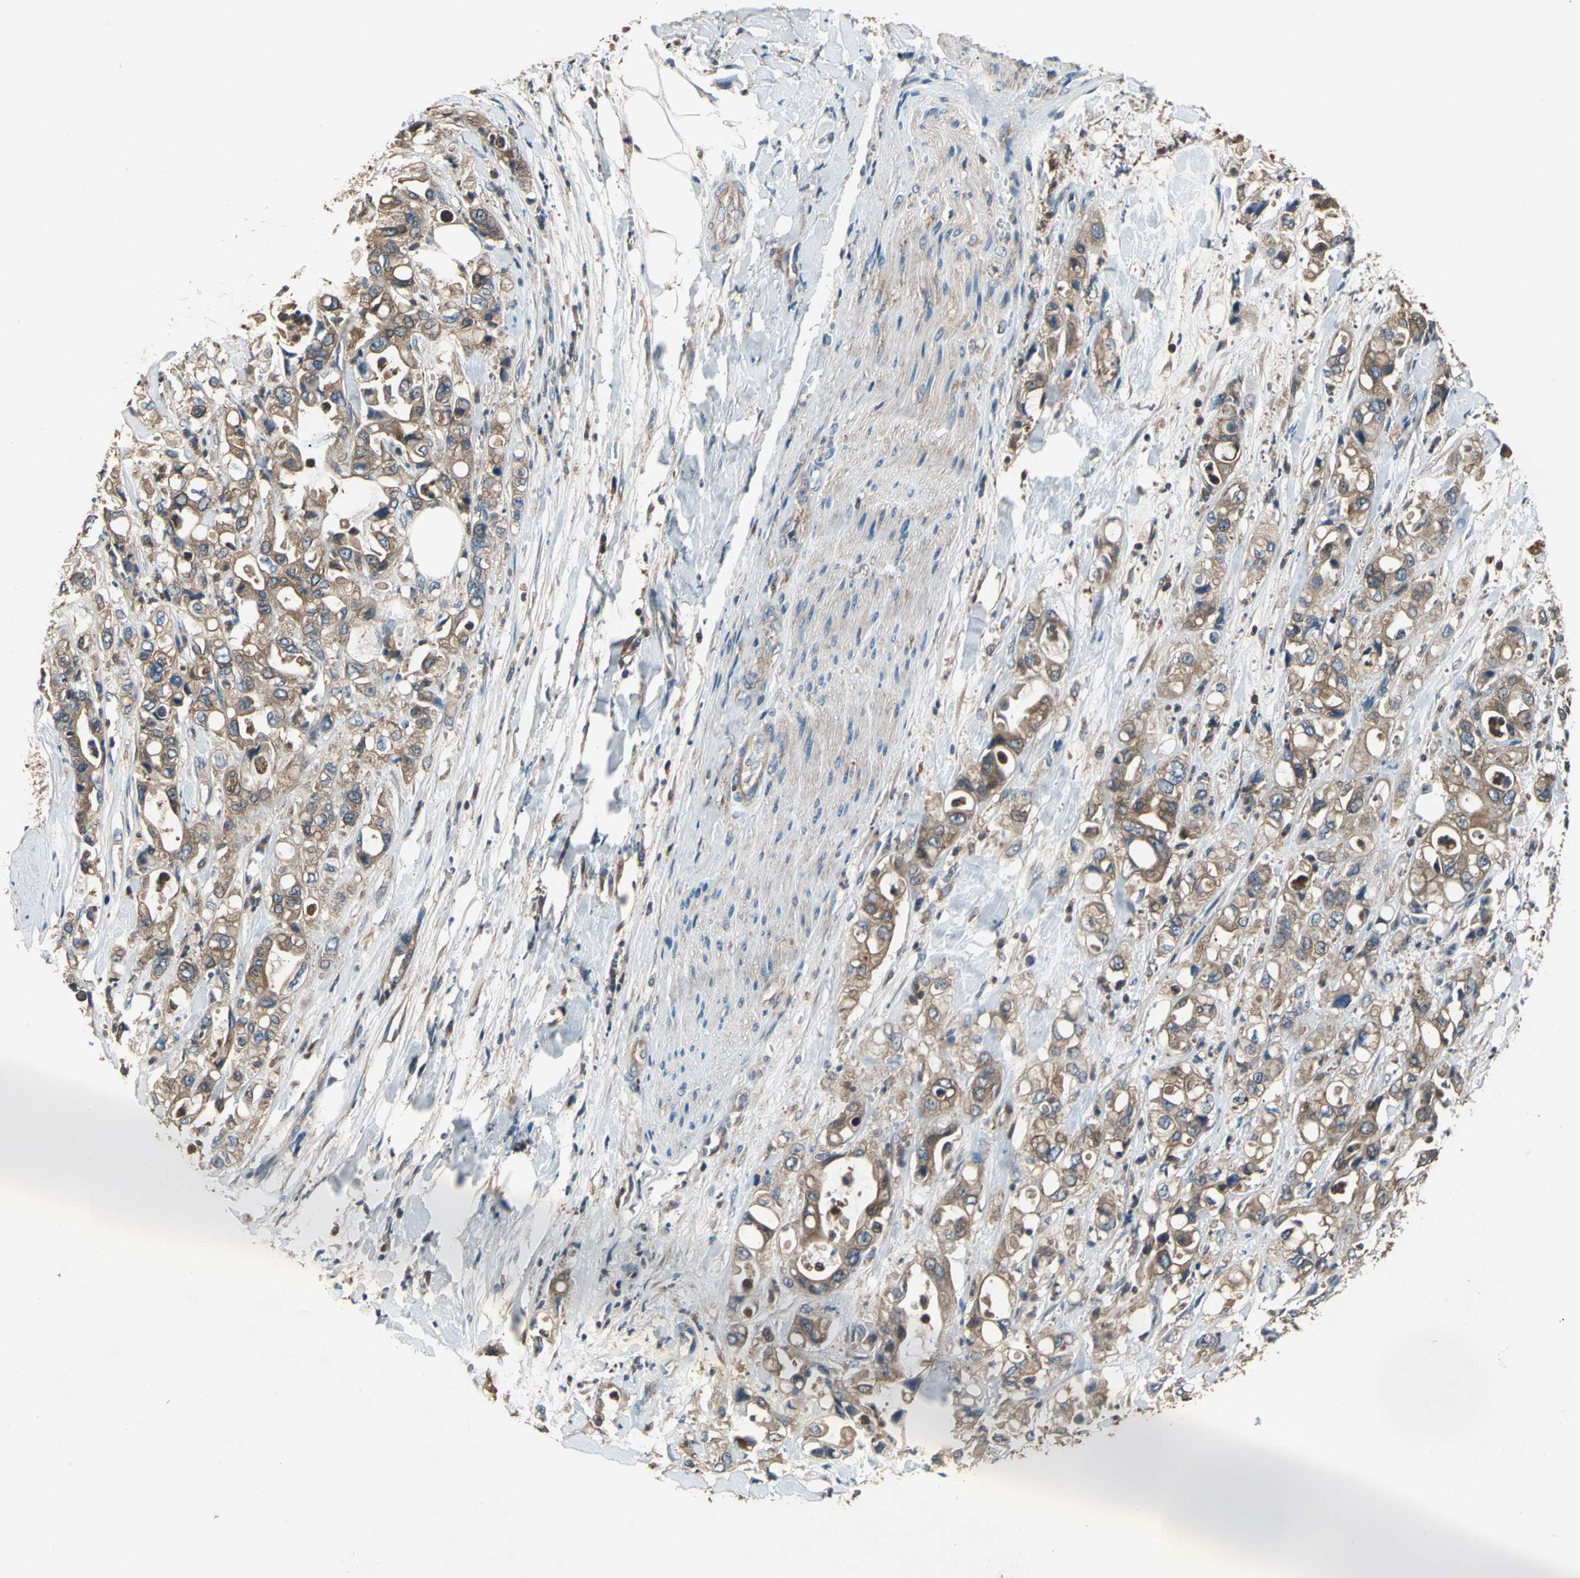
{"staining": {"intensity": "moderate", "quantity": ">75%", "location": "cytoplasmic/membranous"}, "tissue": "pancreatic cancer", "cell_type": "Tumor cells", "image_type": "cancer", "snomed": [{"axis": "morphology", "description": "Adenocarcinoma, NOS"}, {"axis": "topography", "description": "Pancreas"}], "caption": "Protein staining by IHC demonstrates moderate cytoplasmic/membranous staining in approximately >75% of tumor cells in pancreatic adenocarcinoma.", "gene": "CAPN1", "patient": {"sex": "male", "age": 70}}